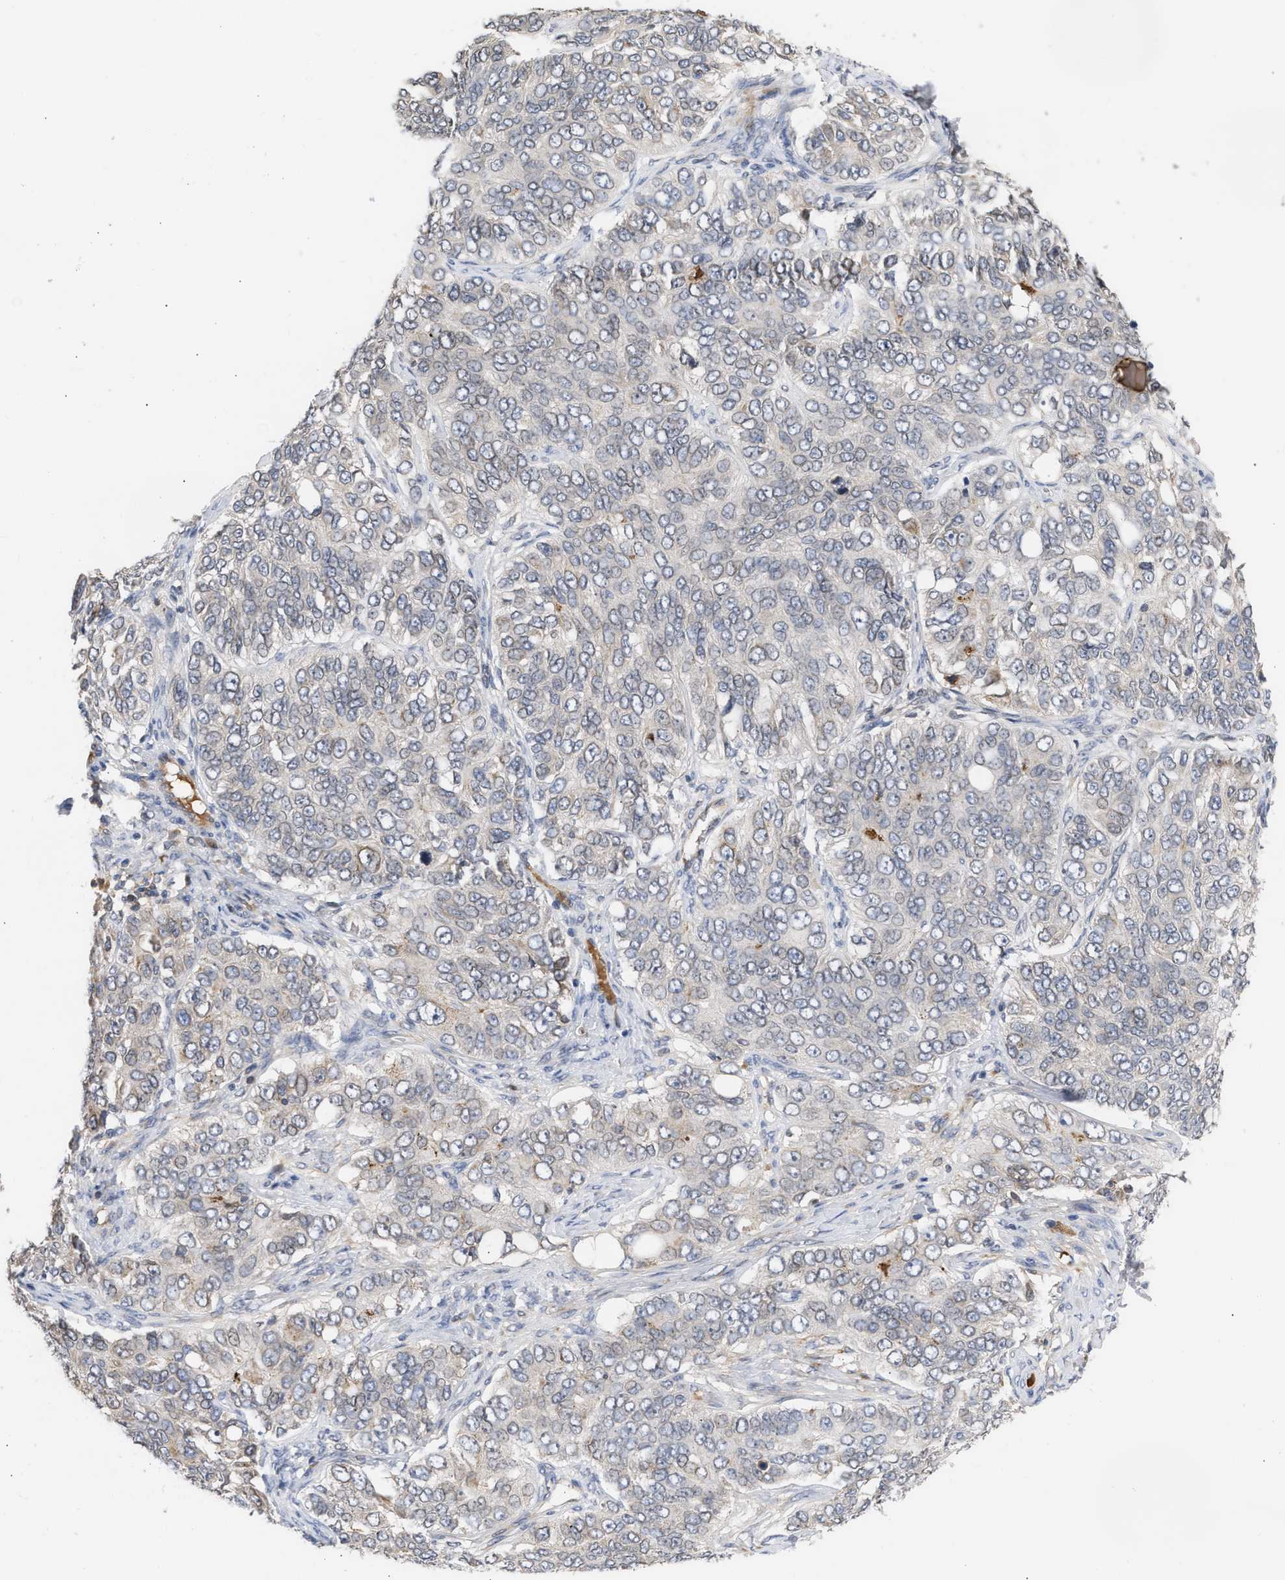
{"staining": {"intensity": "negative", "quantity": "none", "location": "none"}, "tissue": "ovarian cancer", "cell_type": "Tumor cells", "image_type": "cancer", "snomed": [{"axis": "morphology", "description": "Carcinoma, endometroid"}, {"axis": "topography", "description": "Ovary"}], "caption": "Tumor cells show no significant expression in endometroid carcinoma (ovarian). (Brightfield microscopy of DAB (3,3'-diaminobenzidine) immunohistochemistry at high magnification).", "gene": "NUP62", "patient": {"sex": "female", "age": 51}}